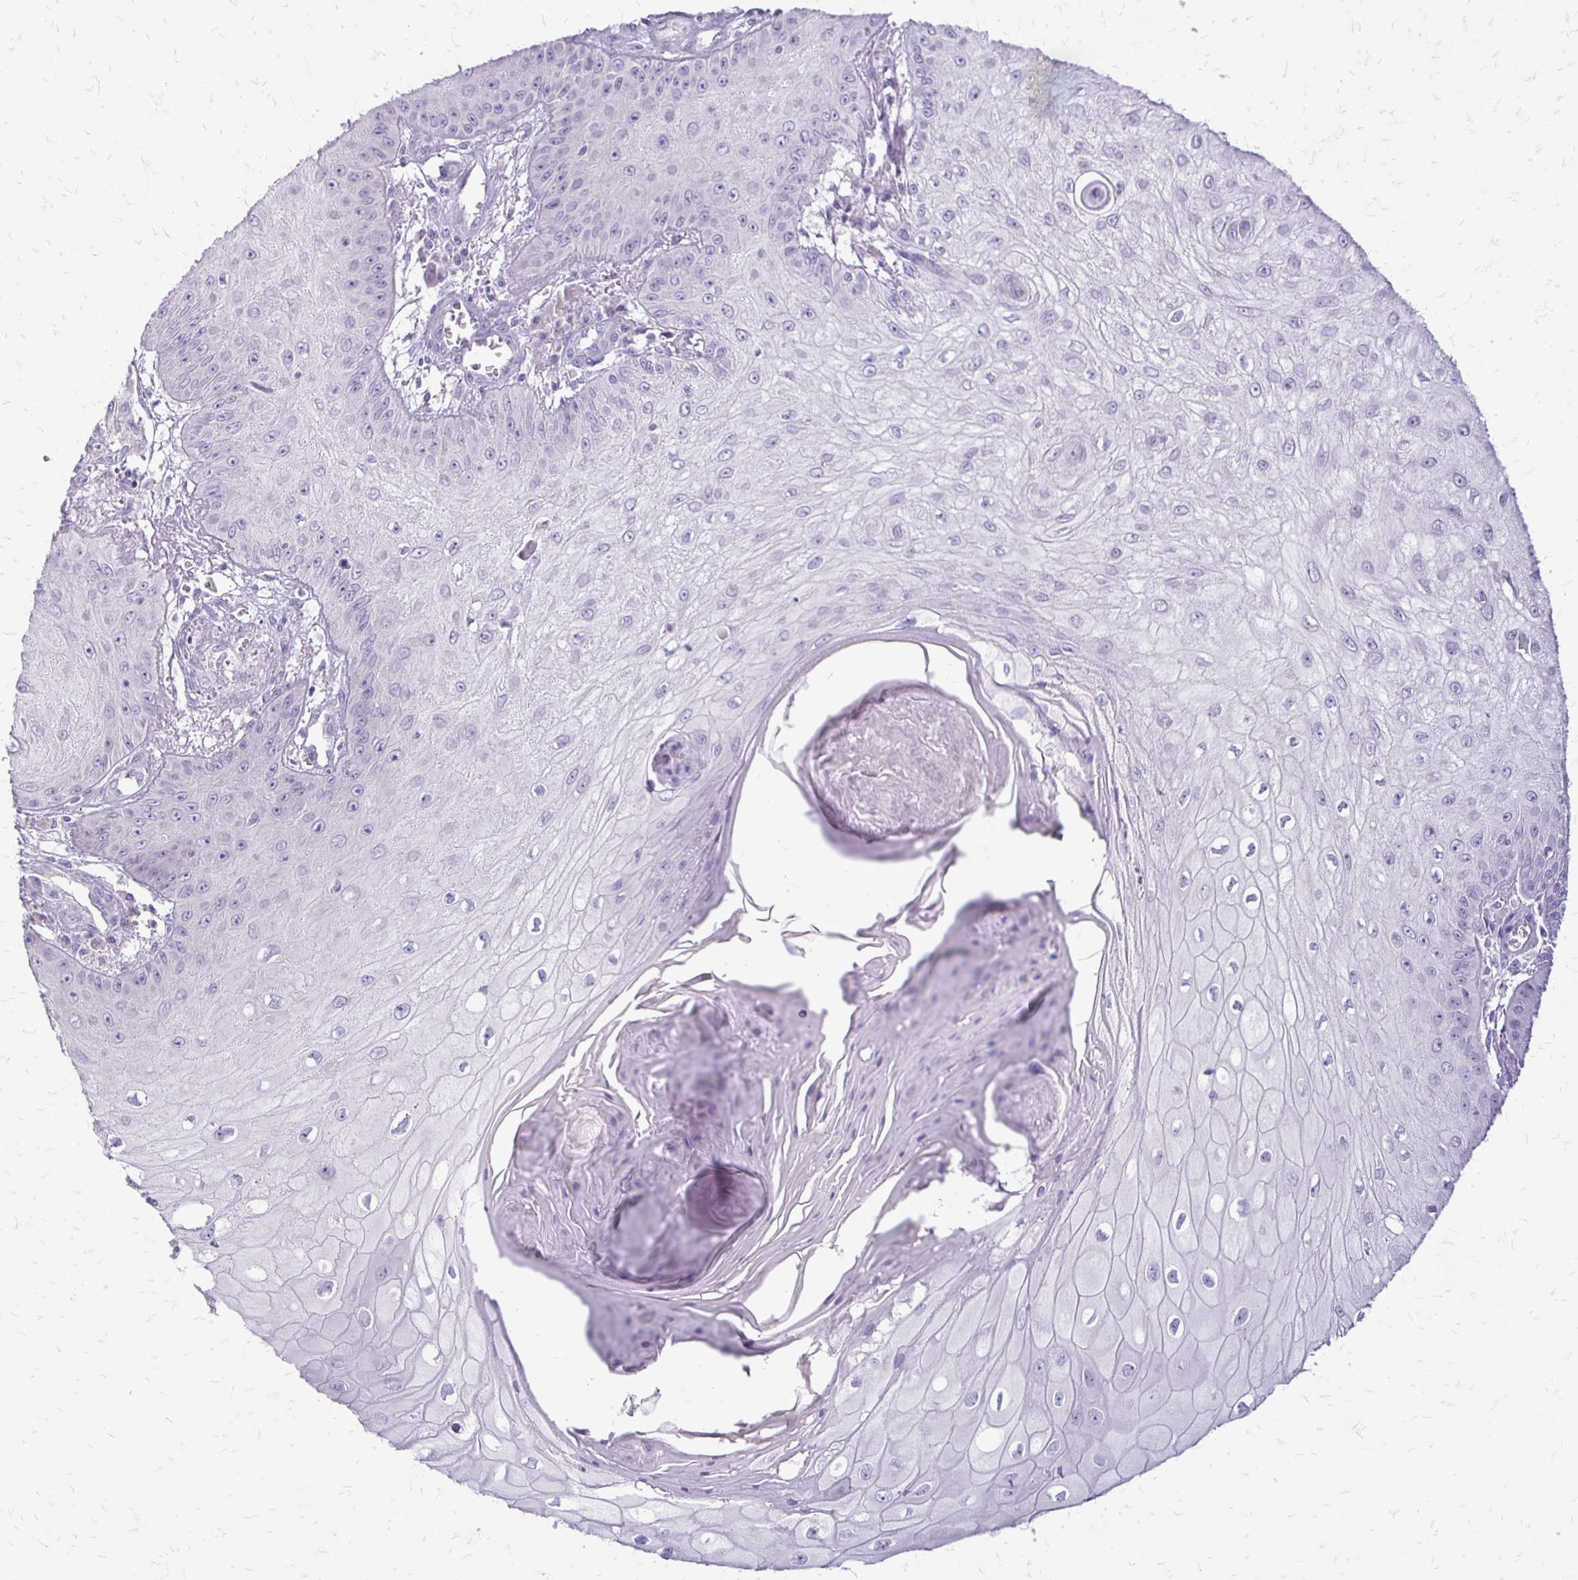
{"staining": {"intensity": "negative", "quantity": "none", "location": "none"}, "tissue": "skin cancer", "cell_type": "Tumor cells", "image_type": "cancer", "snomed": [{"axis": "morphology", "description": "Squamous cell carcinoma, NOS"}, {"axis": "topography", "description": "Skin"}], "caption": "Human skin cancer (squamous cell carcinoma) stained for a protein using immunohistochemistry (IHC) reveals no positivity in tumor cells.", "gene": "ALPG", "patient": {"sex": "male", "age": 70}}